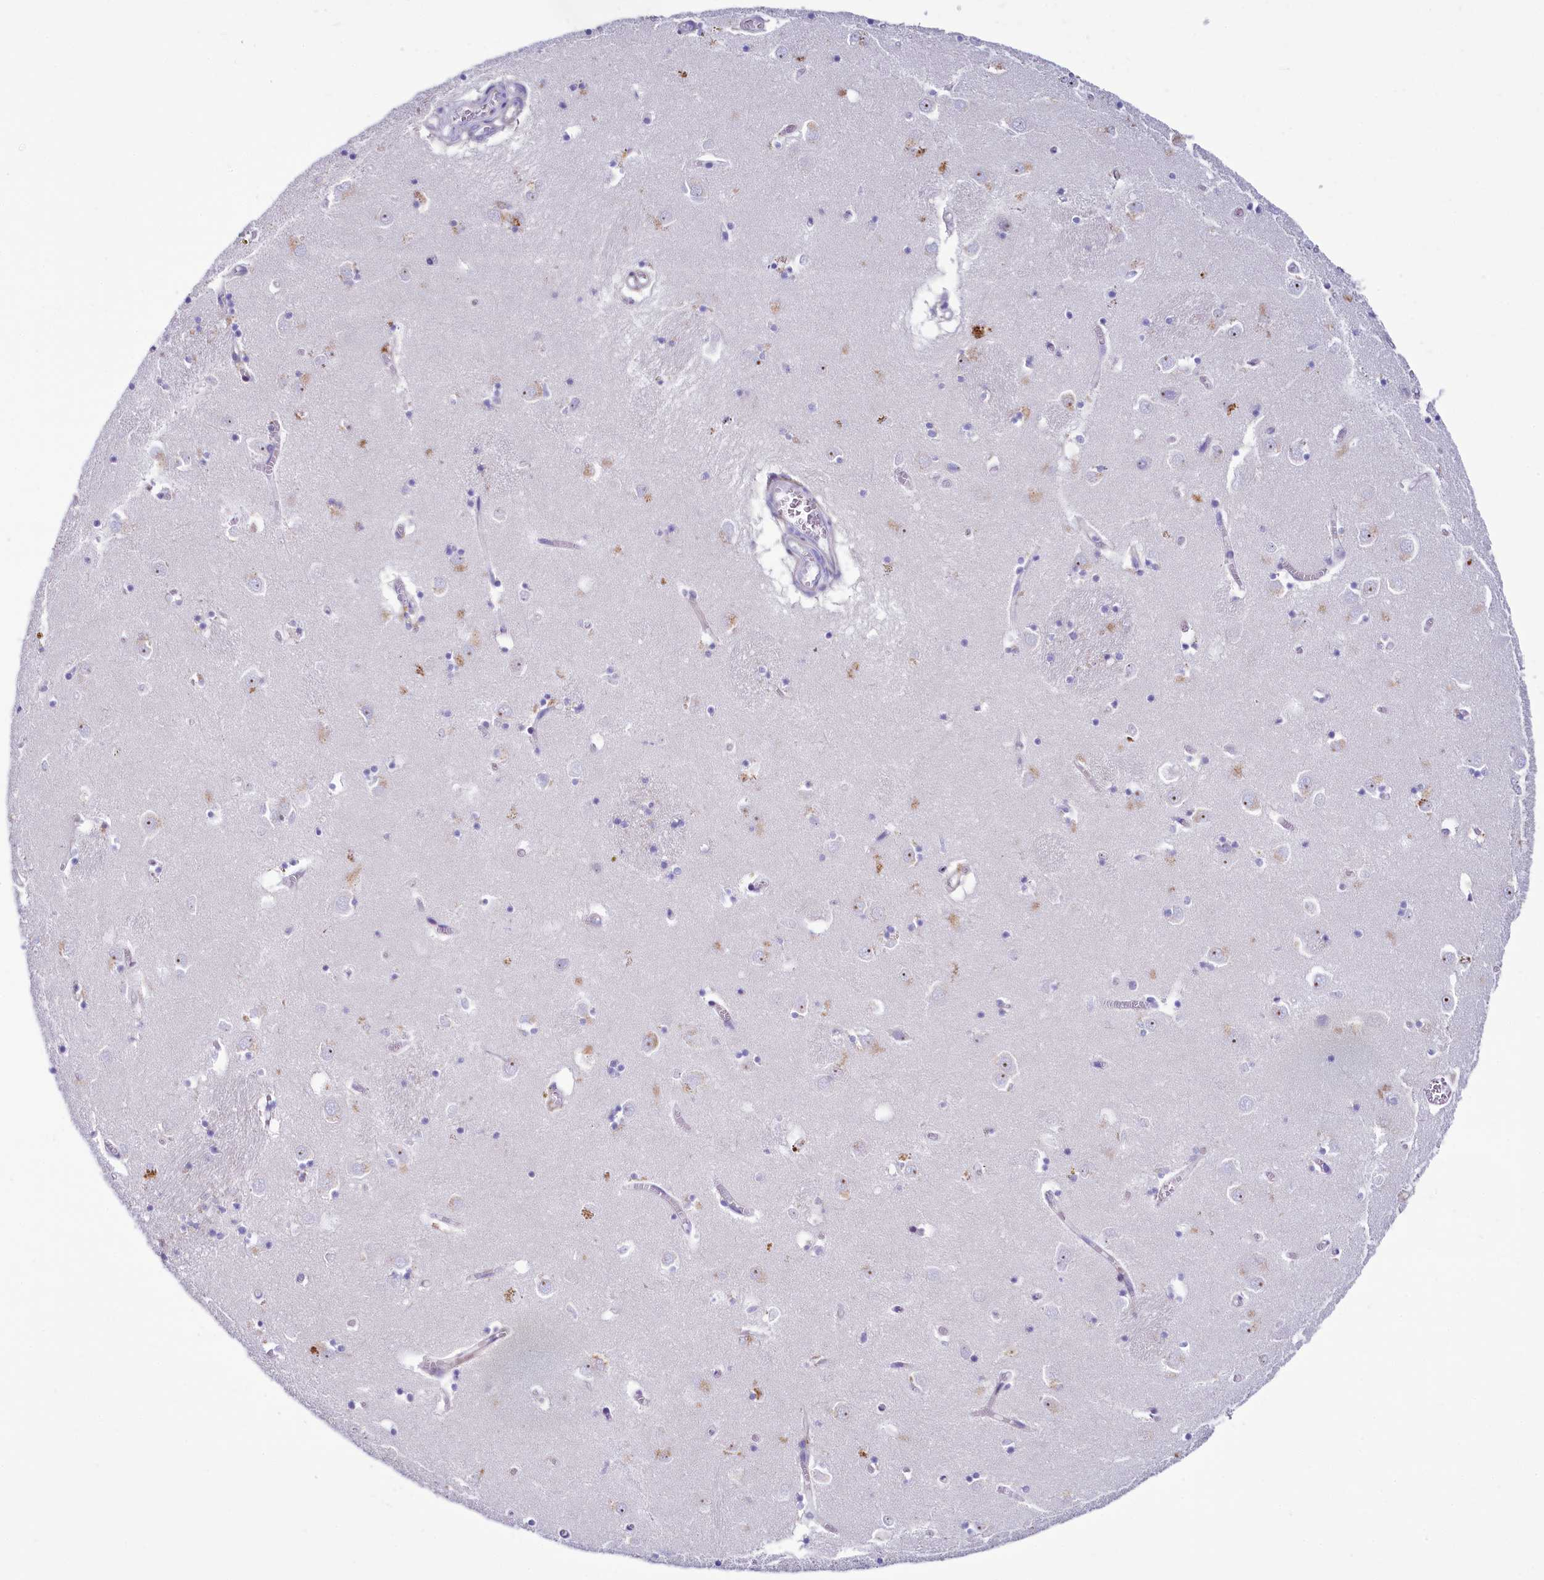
{"staining": {"intensity": "negative", "quantity": "none", "location": "none"}, "tissue": "caudate", "cell_type": "Glial cells", "image_type": "normal", "snomed": [{"axis": "morphology", "description": "Normal tissue, NOS"}, {"axis": "topography", "description": "Lateral ventricle wall"}], "caption": "Benign caudate was stained to show a protein in brown. There is no significant positivity in glial cells.", "gene": "SH3TC2", "patient": {"sex": "male", "age": 70}}